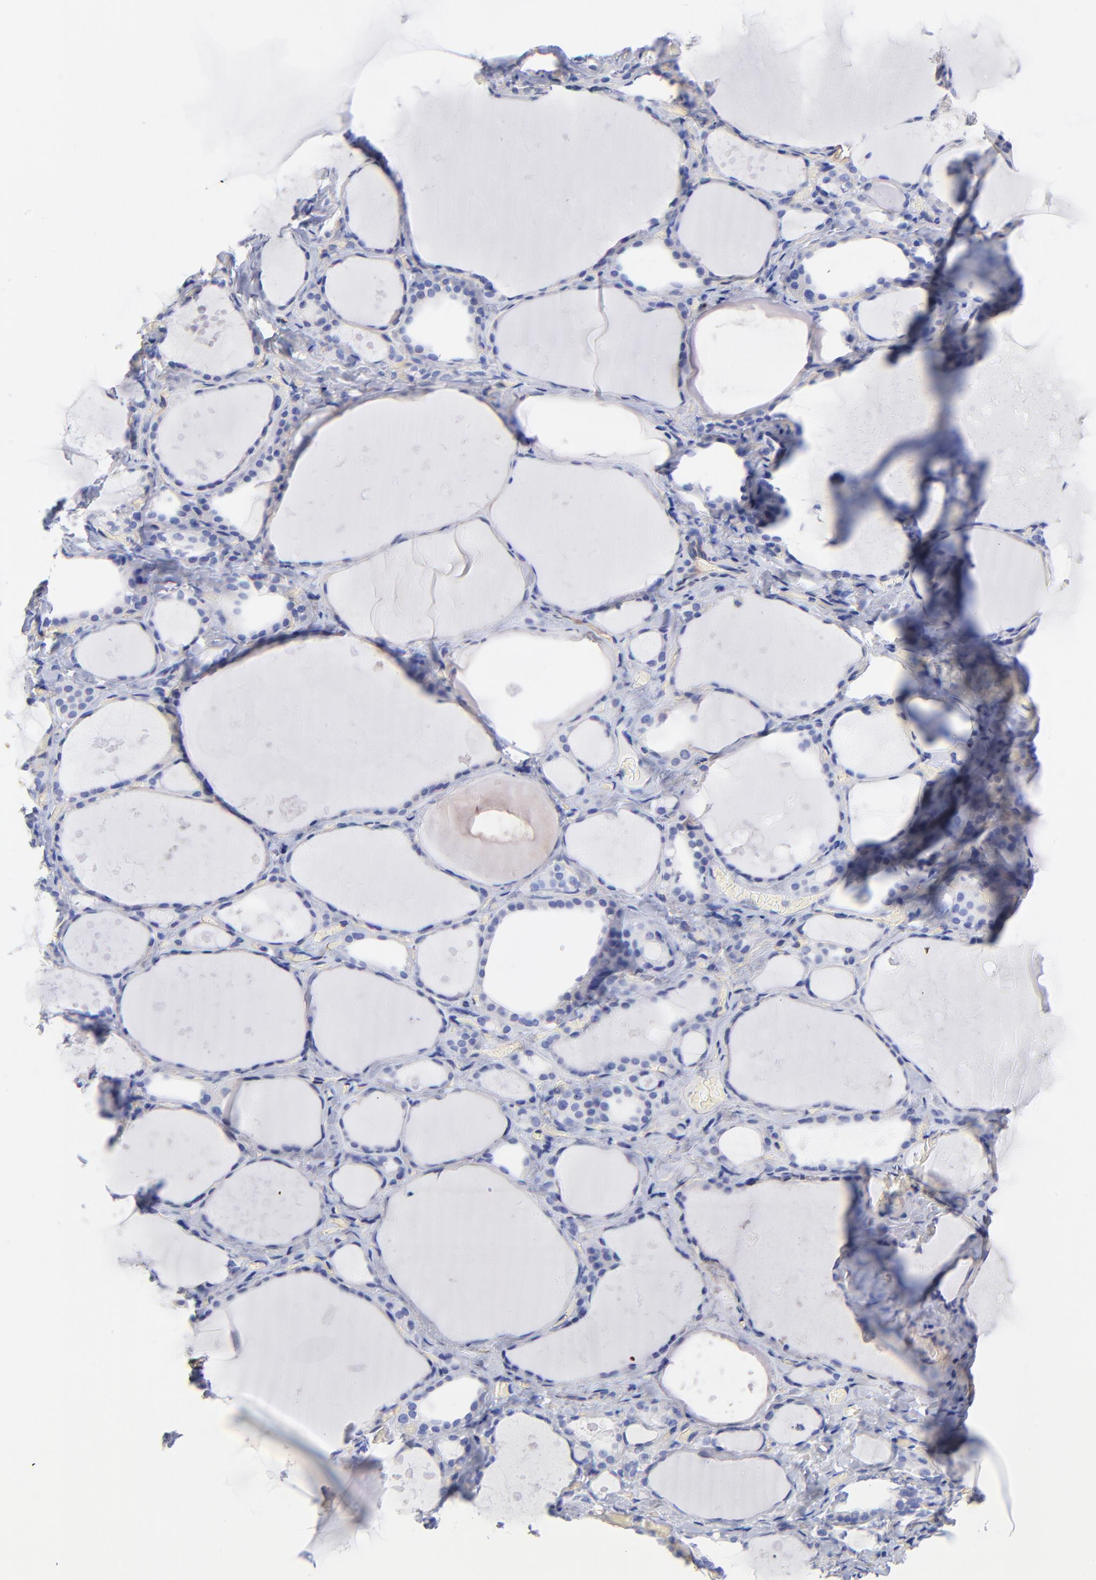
{"staining": {"intensity": "negative", "quantity": "none", "location": "none"}, "tissue": "thyroid gland", "cell_type": "Glandular cells", "image_type": "normal", "snomed": [{"axis": "morphology", "description": "Normal tissue, NOS"}, {"axis": "topography", "description": "Thyroid gland"}], "caption": "An immunohistochemistry (IHC) photomicrograph of normal thyroid gland is shown. There is no staining in glandular cells of thyroid gland.", "gene": "SLC44A2", "patient": {"sex": "female", "age": 75}}